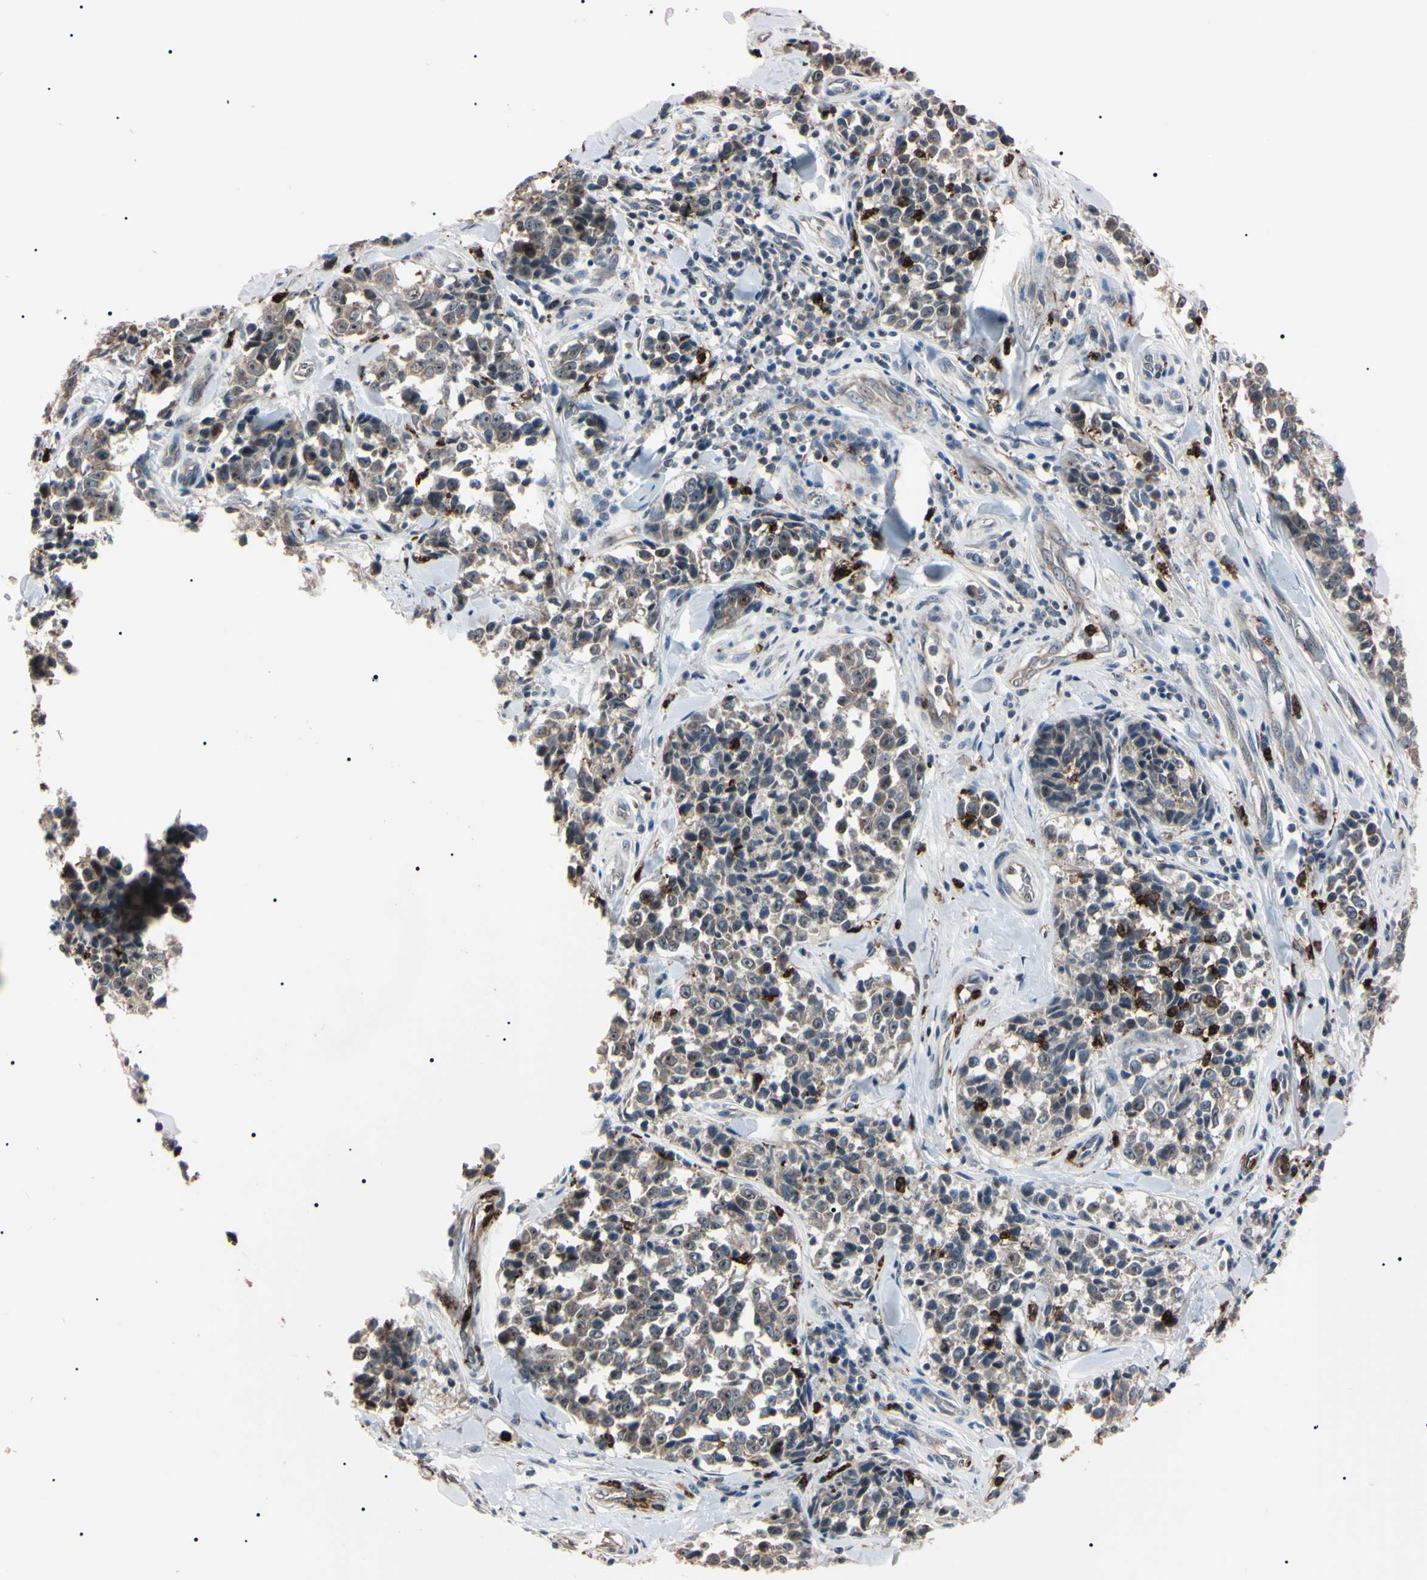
{"staining": {"intensity": "strong", "quantity": "<25%", "location": "cytoplasmic/membranous,nuclear"}, "tissue": "melanoma", "cell_type": "Tumor cells", "image_type": "cancer", "snomed": [{"axis": "morphology", "description": "Malignant melanoma, NOS"}, {"axis": "topography", "description": "Skin"}], "caption": "Immunohistochemistry micrograph of melanoma stained for a protein (brown), which displays medium levels of strong cytoplasmic/membranous and nuclear expression in approximately <25% of tumor cells.", "gene": "TRAF5", "patient": {"sex": "female", "age": 64}}